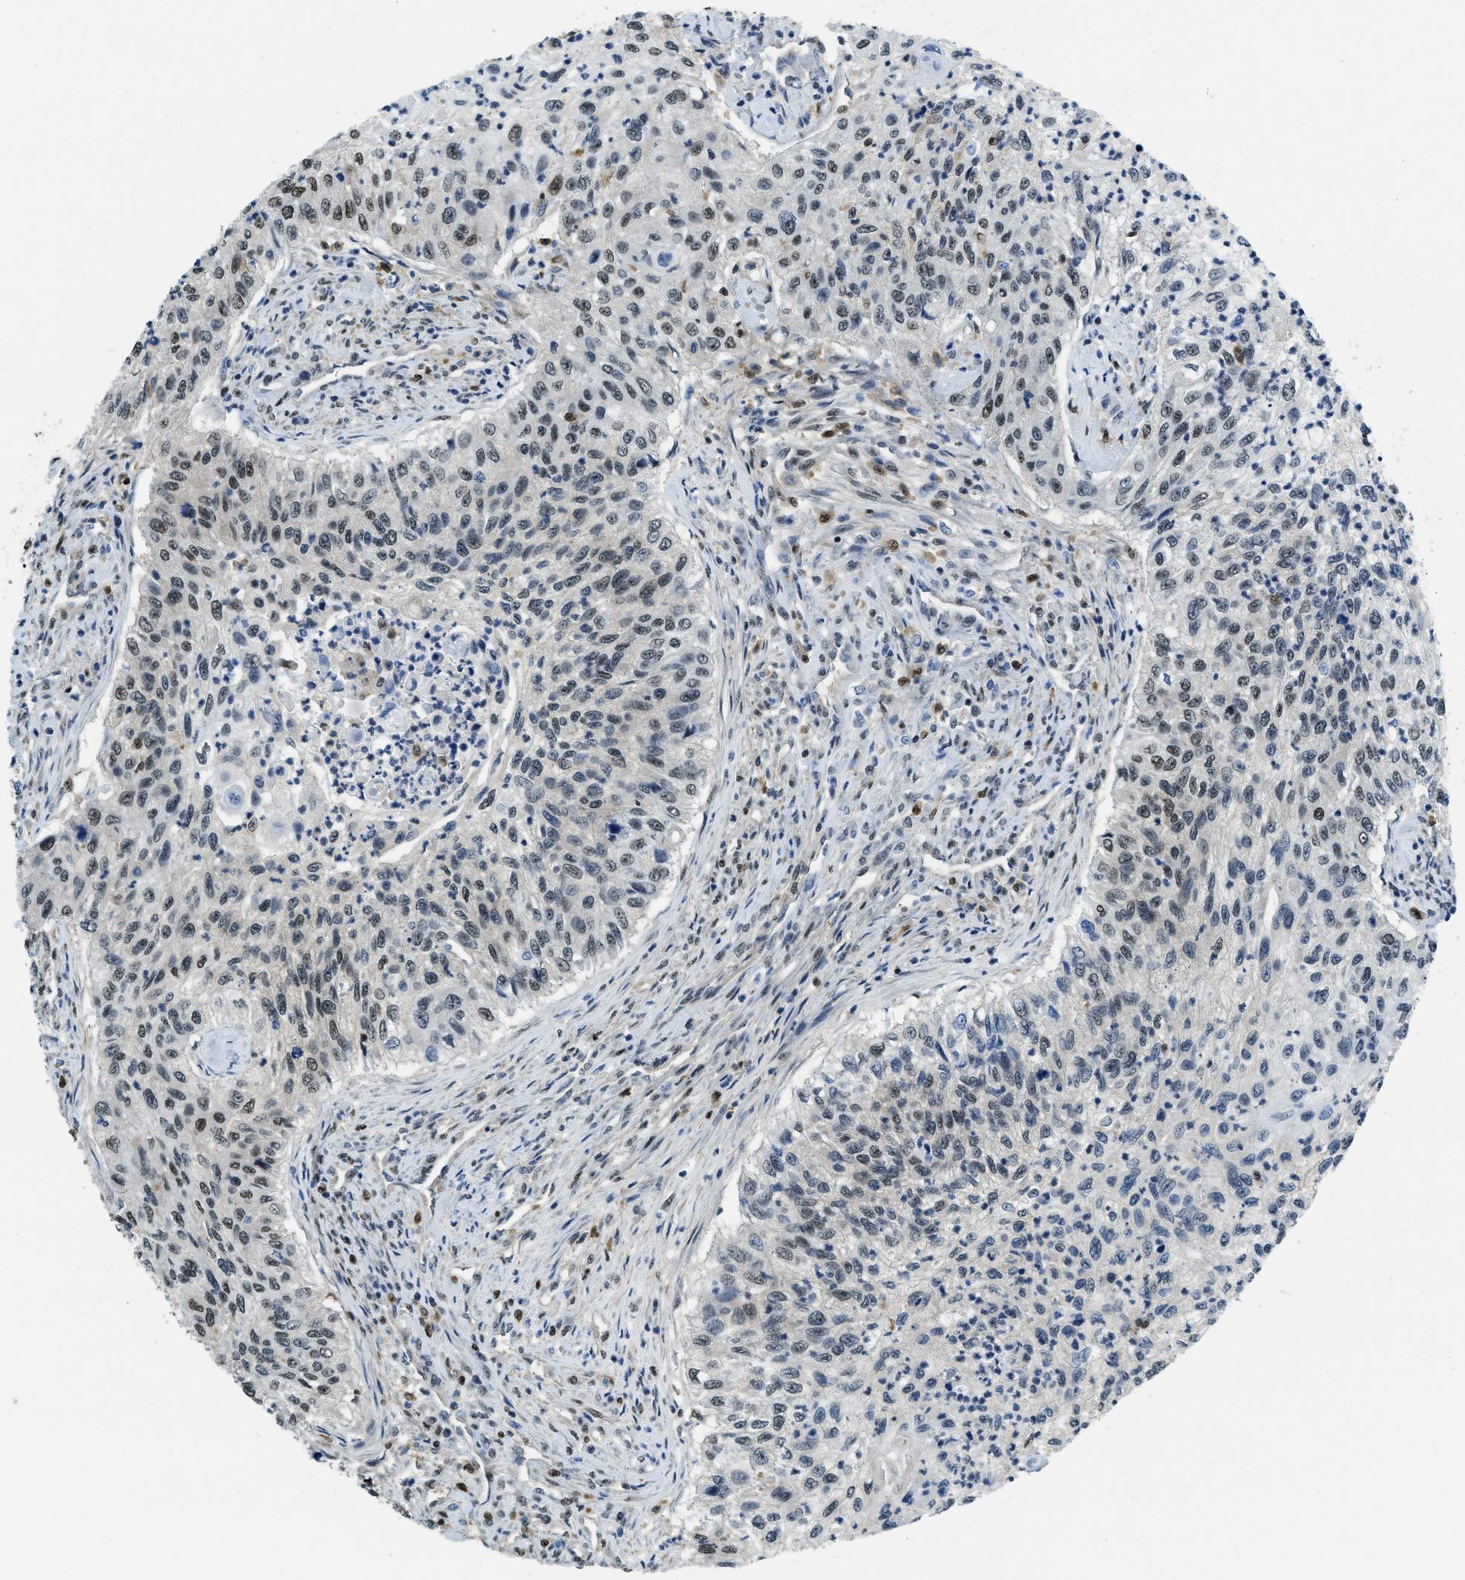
{"staining": {"intensity": "moderate", "quantity": "25%-75%", "location": "nuclear"}, "tissue": "urothelial cancer", "cell_type": "Tumor cells", "image_type": "cancer", "snomed": [{"axis": "morphology", "description": "Urothelial carcinoma, High grade"}, {"axis": "topography", "description": "Urinary bladder"}], "caption": "This histopathology image displays urothelial carcinoma (high-grade) stained with immunohistochemistry (IHC) to label a protein in brown. The nuclear of tumor cells show moderate positivity for the protein. Nuclei are counter-stained blue.", "gene": "OGFR", "patient": {"sex": "female", "age": 60}}